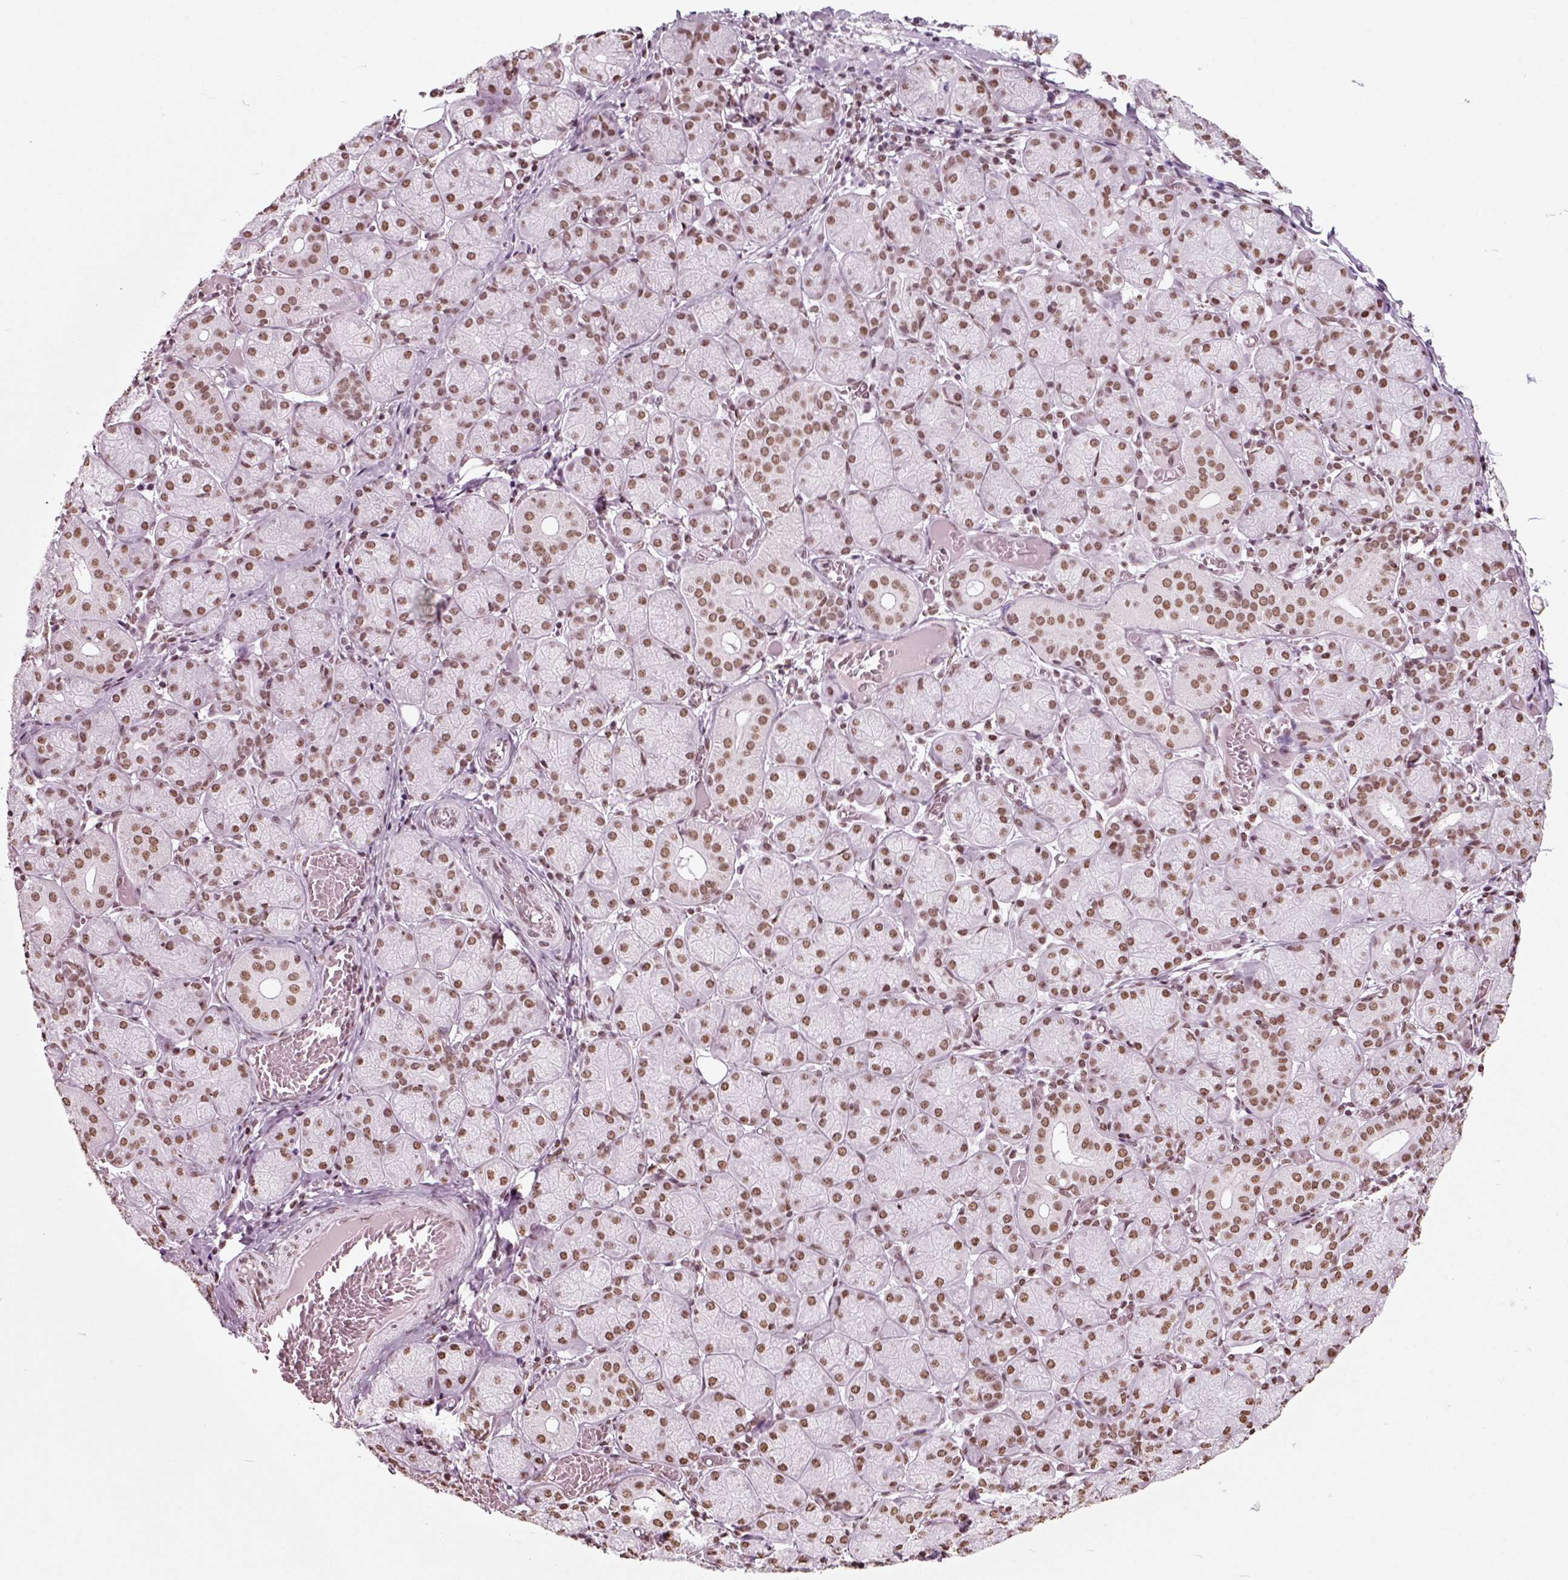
{"staining": {"intensity": "moderate", "quantity": "25%-75%", "location": "nuclear"}, "tissue": "salivary gland", "cell_type": "Glandular cells", "image_type": "normal", "snomed": [{"axis": "morphology", "description": "Normal tissue, NOS"}, {"axis": "topography", "description": "Salivary gland"}, {"axis": "topography", "description": "Peripheral nerve tissue"}], "caption": "Salivary gland stained with DAB (3,3'-diaminobenzidine) IHC exhibits medium levels of moderate nuclear expression in approximately 25%-75% of glandular cells.", "gene": "POLR1H", "patient": {"sex": "female", "age": 24}}